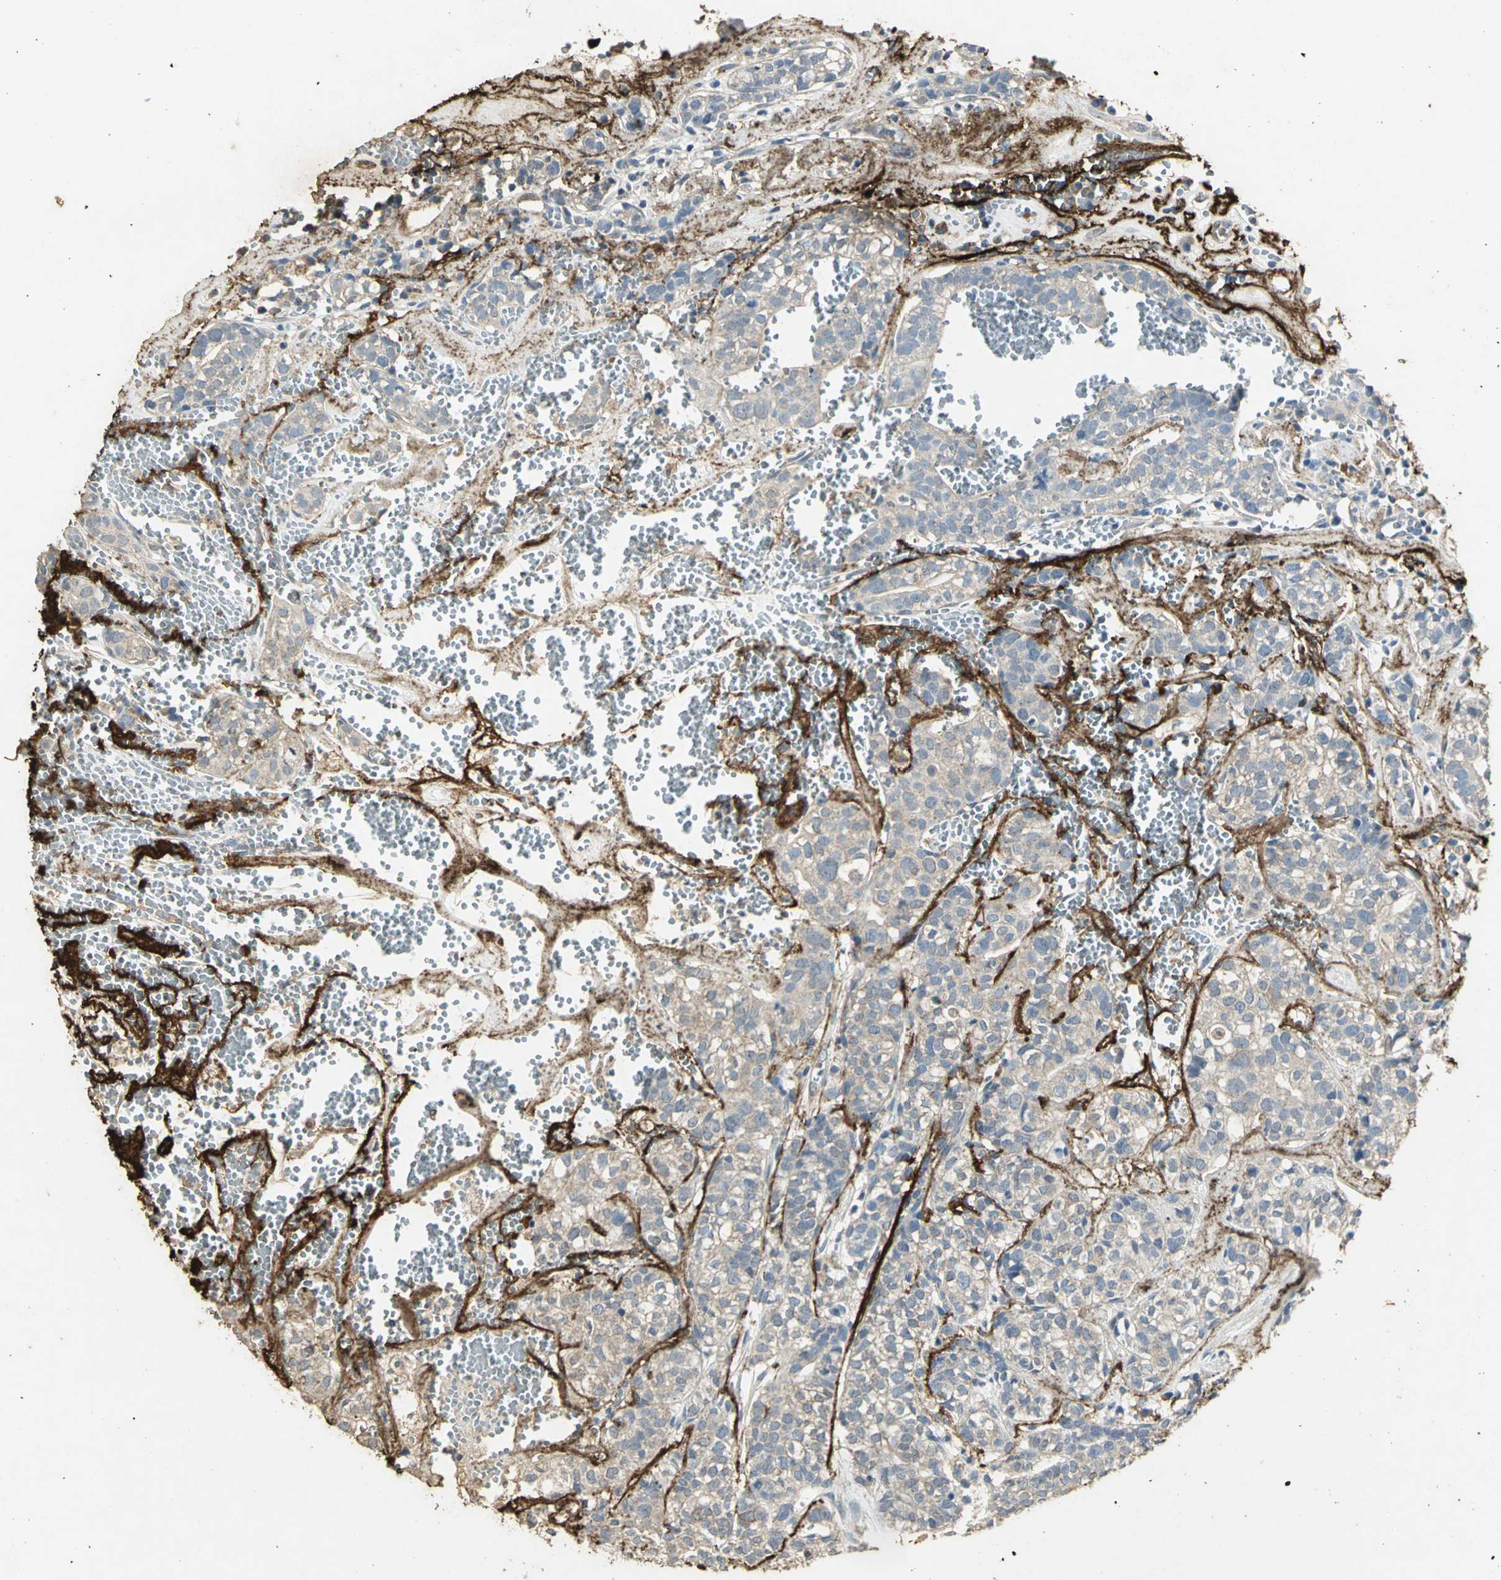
{"staining": {"intensity": "weak", "quantity": "<25%", "location": "cytoplasmic/membranous"}, "tissue": "head and neck cancer", "cell_type": "Tumor cells", "image_type": "cancer", "snomed": [{"axis": "morphology", "description": "Adenocarcinoma, NOS"}, {"axis": "topography", "description": "Salivary gland"}, {"axis": "topography", "description": "Head-Neck"}], "caption": "Immunohistochemistry of human head and neck cancer (adenocarcinoma) exhibits no positivity in tumor cells.", "gene": "ASB9", "patient": {"sex": "female", "age": 65}}